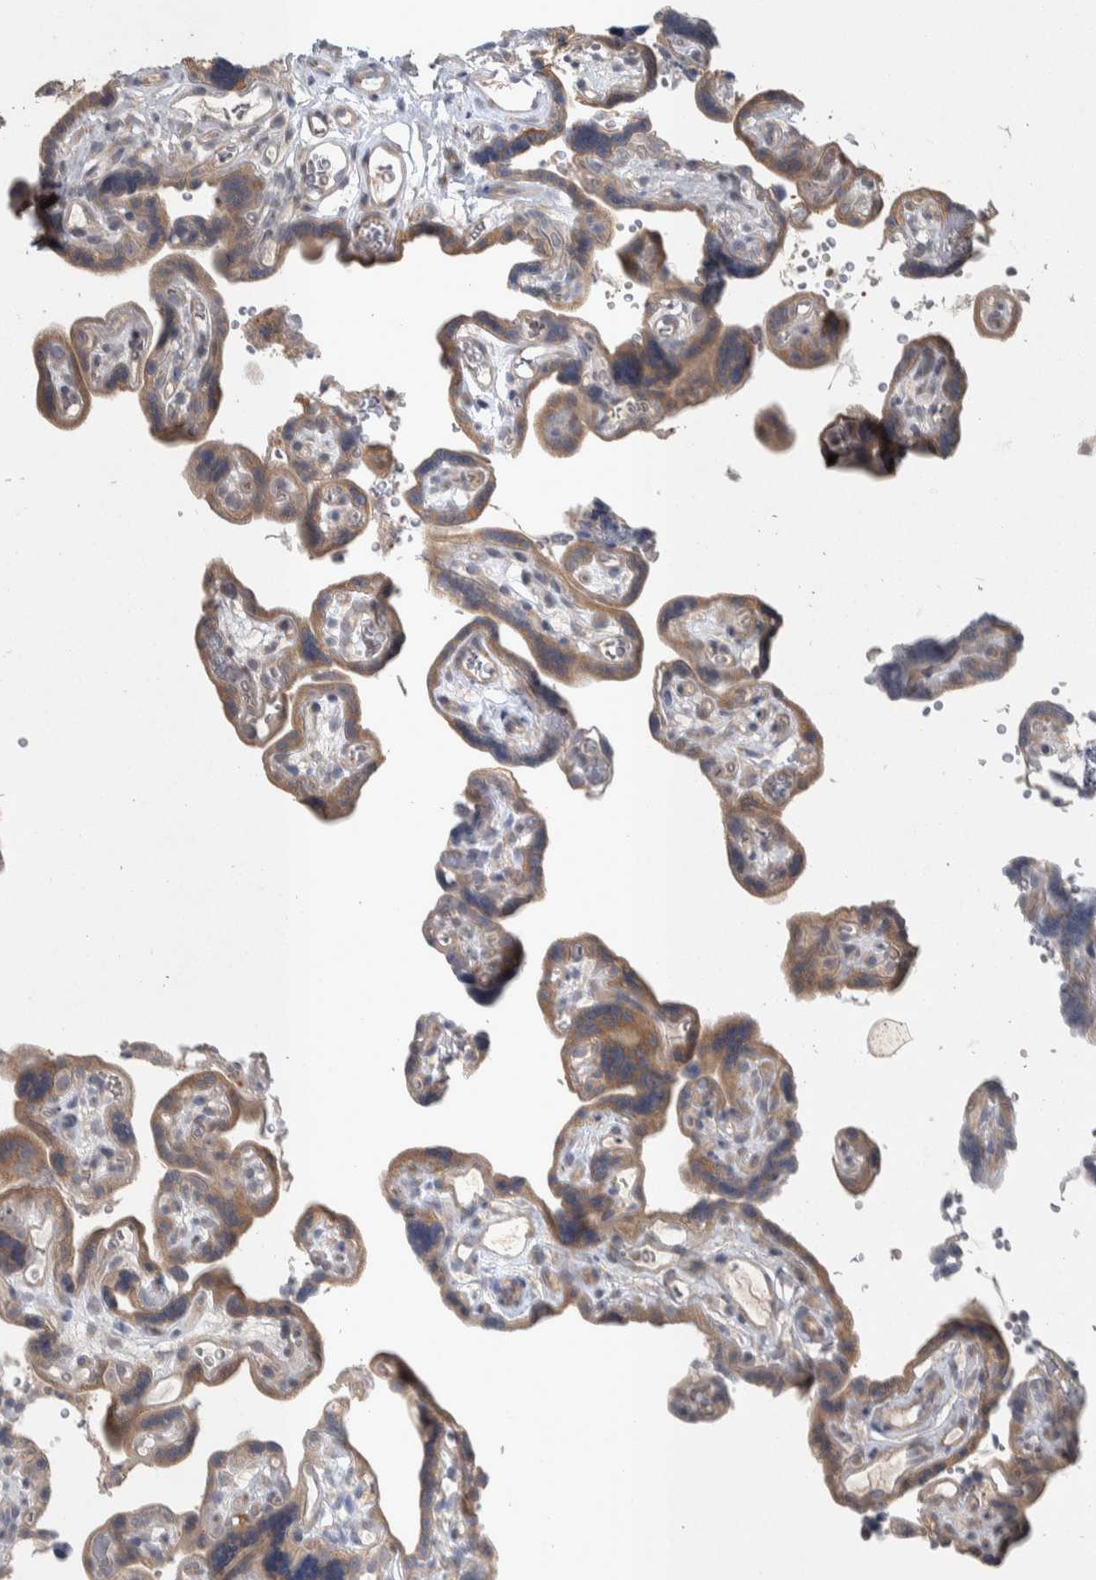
{"staining": {"intensity": "weak", "quantity": ">75%", "location": "cytoplasmic/membranous"}, "tissue": "placenta", "cell_type": "Decidual cells", "image_type": "normal", "snomed": [{"axis": "morphology", "description": "Normal tissue, NOS"}, {"axis": "topography", "description": "Placenta"}], "caption": "Protein staining exhibits weak cytoplasmic/membranous expression in about >75% of decidual cells in normal placenta.", "gene": "SRP68", "patient": {"sex": "female", "age": 30}}